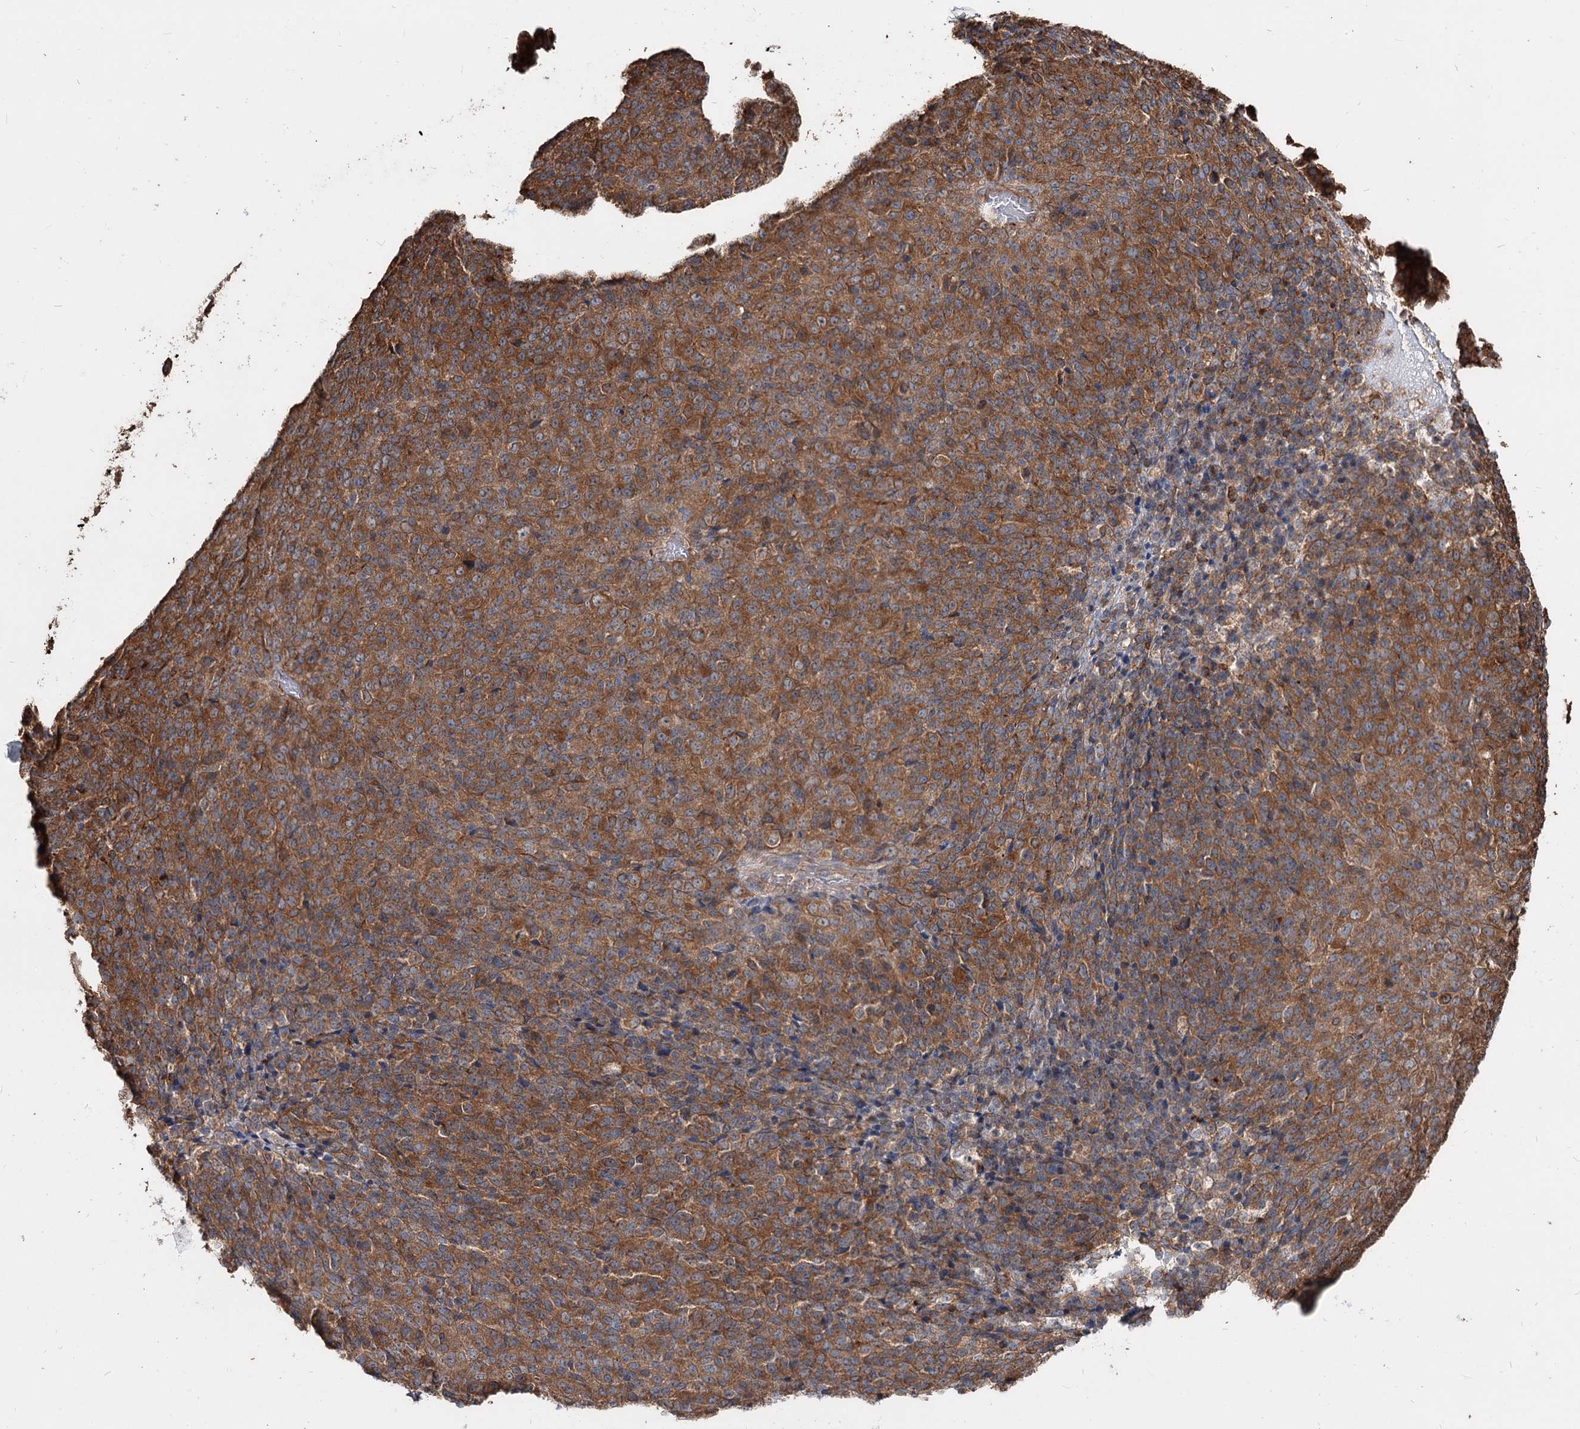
{"staining": {"intensity": "moderate", "quantity": ">75%", "location": "cytoplasmic/membranous"}, "tissue": "melanoma", "cell_type": "Tumor cells", "image_type": "cancer", "snomed": [{"axis": "morphology", "description": "Malignant melanoma, Metastatic site"}, {"axis": "topography", "description": "Brain"}], "caption": "The photomicrograph exhibits immunohistochemical staining of malignant melanoma (metastatic site). There is moderate cytoplasmic/membranous expression is seen in approximately >75% of tumor cells. (DAB = brown stain, brightfield microscopy at high magnification).", "gene": "SPART", "patient": {"sex": "female", "age": 56}}